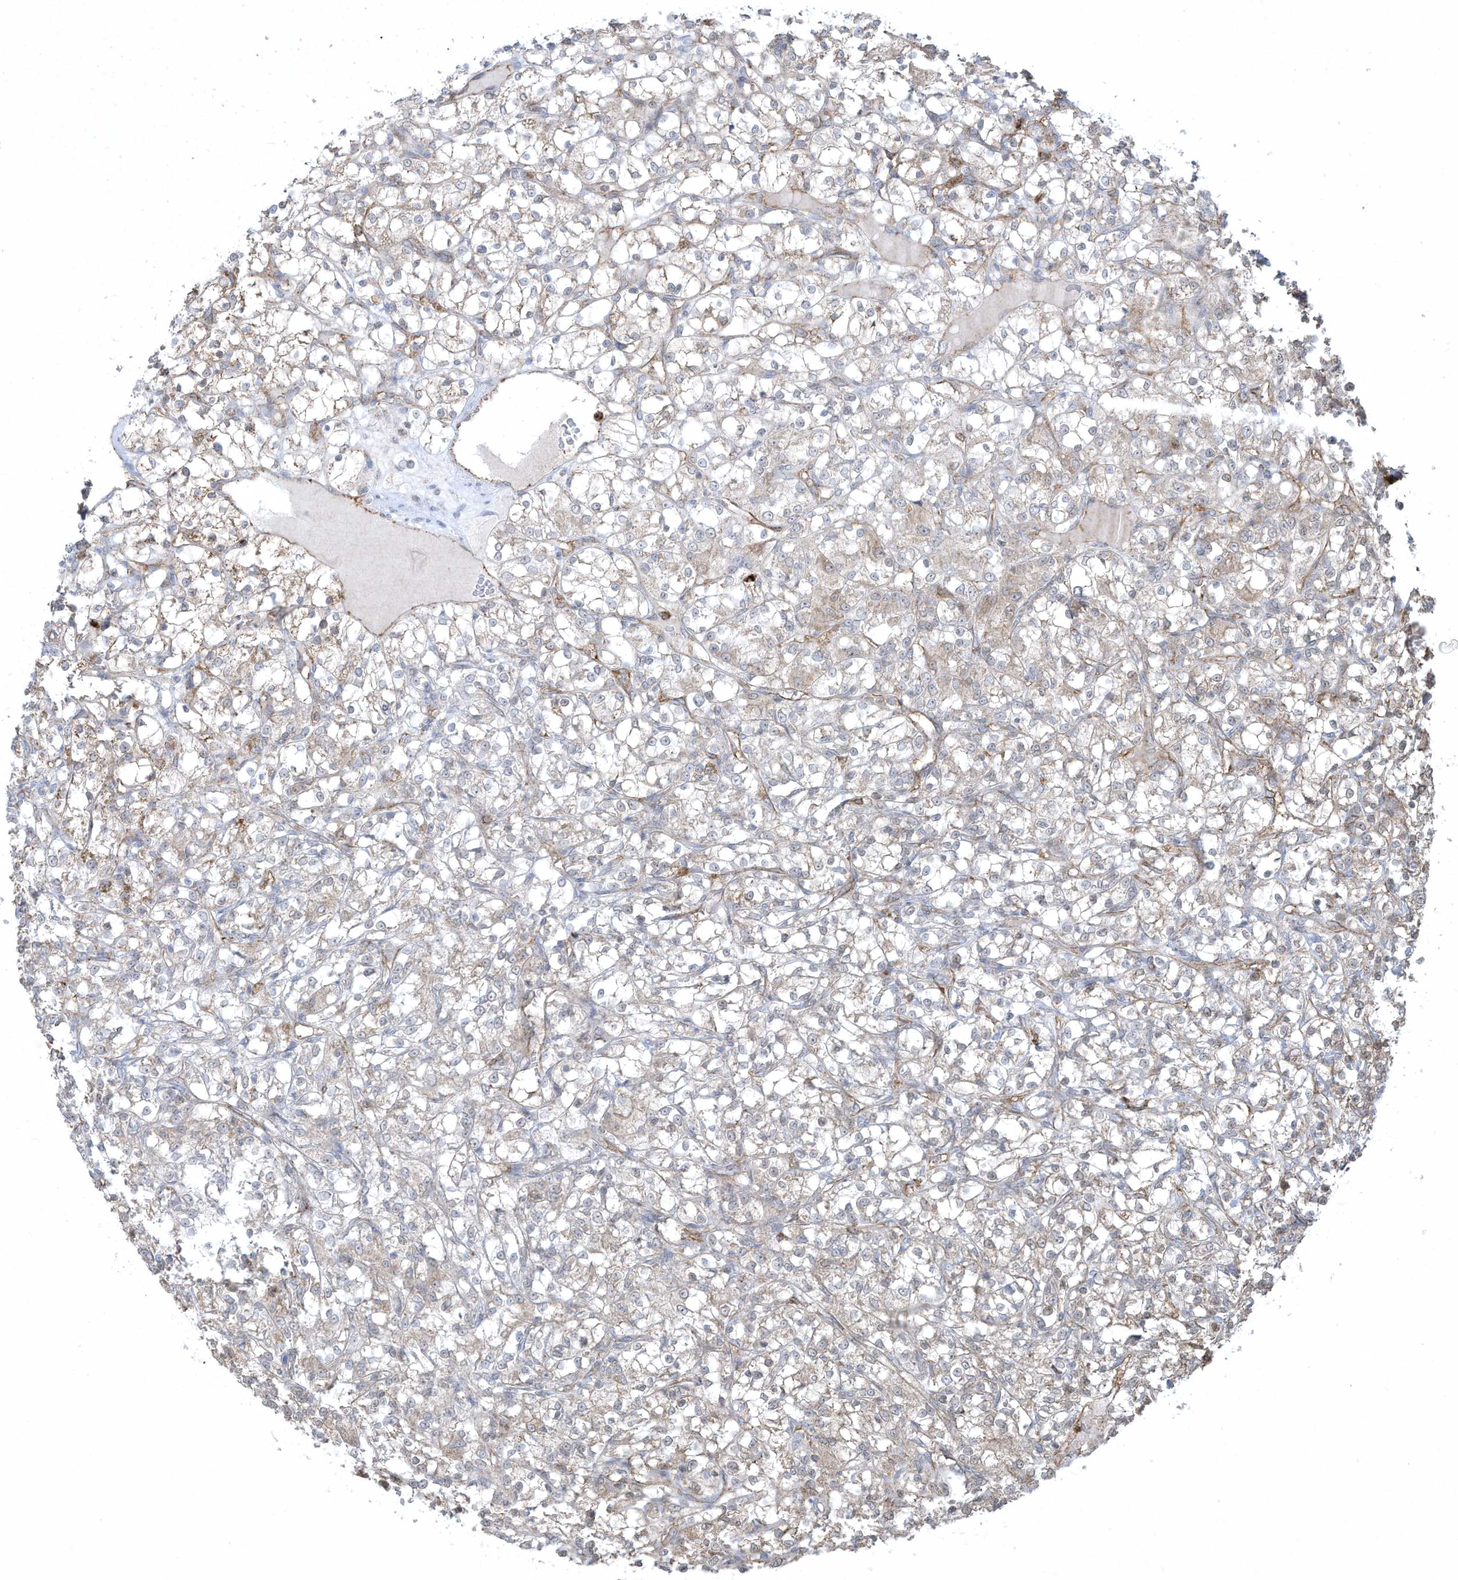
{"staining": {"intensity": "weak", "quantity": "<25%", "location": "cytoplasmic/membranous"}, "tissue": "renal cancer", "cell_type": "Tumor cells", "image_type": "cancer", "snomed": [{"axis": "morphology", "description": "Adenocarcinoma, NOS"}, {"axis": "topography", "description": "Kidney"}], "caption": "The immunohistochemistry (IHC) image has no significant staining in tumor cells of renal adenocarcinoma tissue.", "gene": "CHRNA4", "patient": {"sex": "female", "age": 69}}